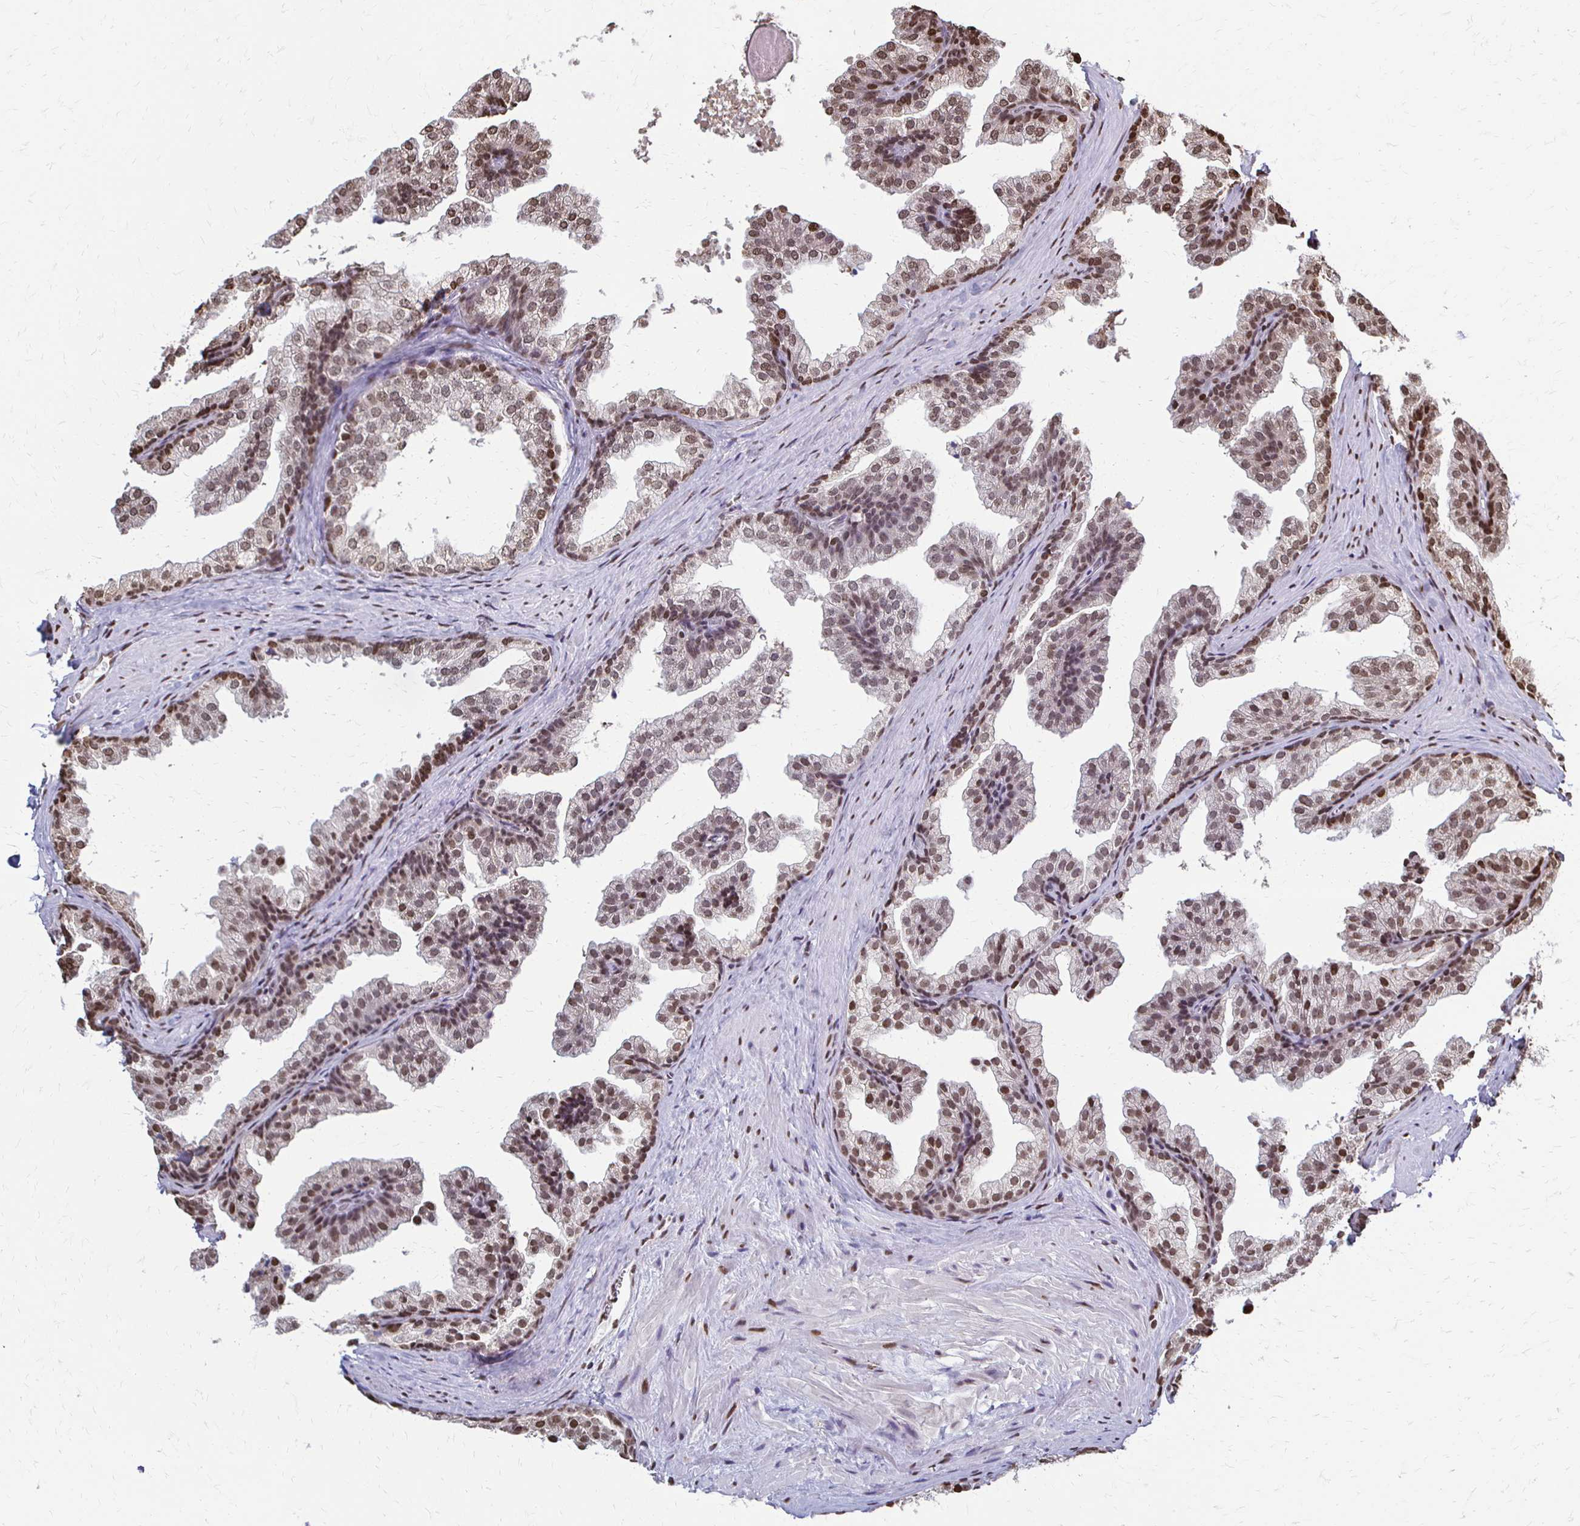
{"staining": {"intensity": "moderate", "quantity": ">75%", "location": "nuclear"}, "tissue": "prostate", "cell_type": "Glandular cells", "image_type": "normal", "snomed": [{"axis": "morphology", "description": "Normal tissue, NOS"}, {"axis": "topography", "description": "Prostate"}], "caption": "High-magnification brightfield microscopy of normal prostate stained with DAB (brown) and counterstained with hematoxylin (blue). glandular cells exhibit moderate nuclear staining is seen in about>75% of cells.", "gene": "HOXA9", "patient": {"sex": "male", "age": 37}}